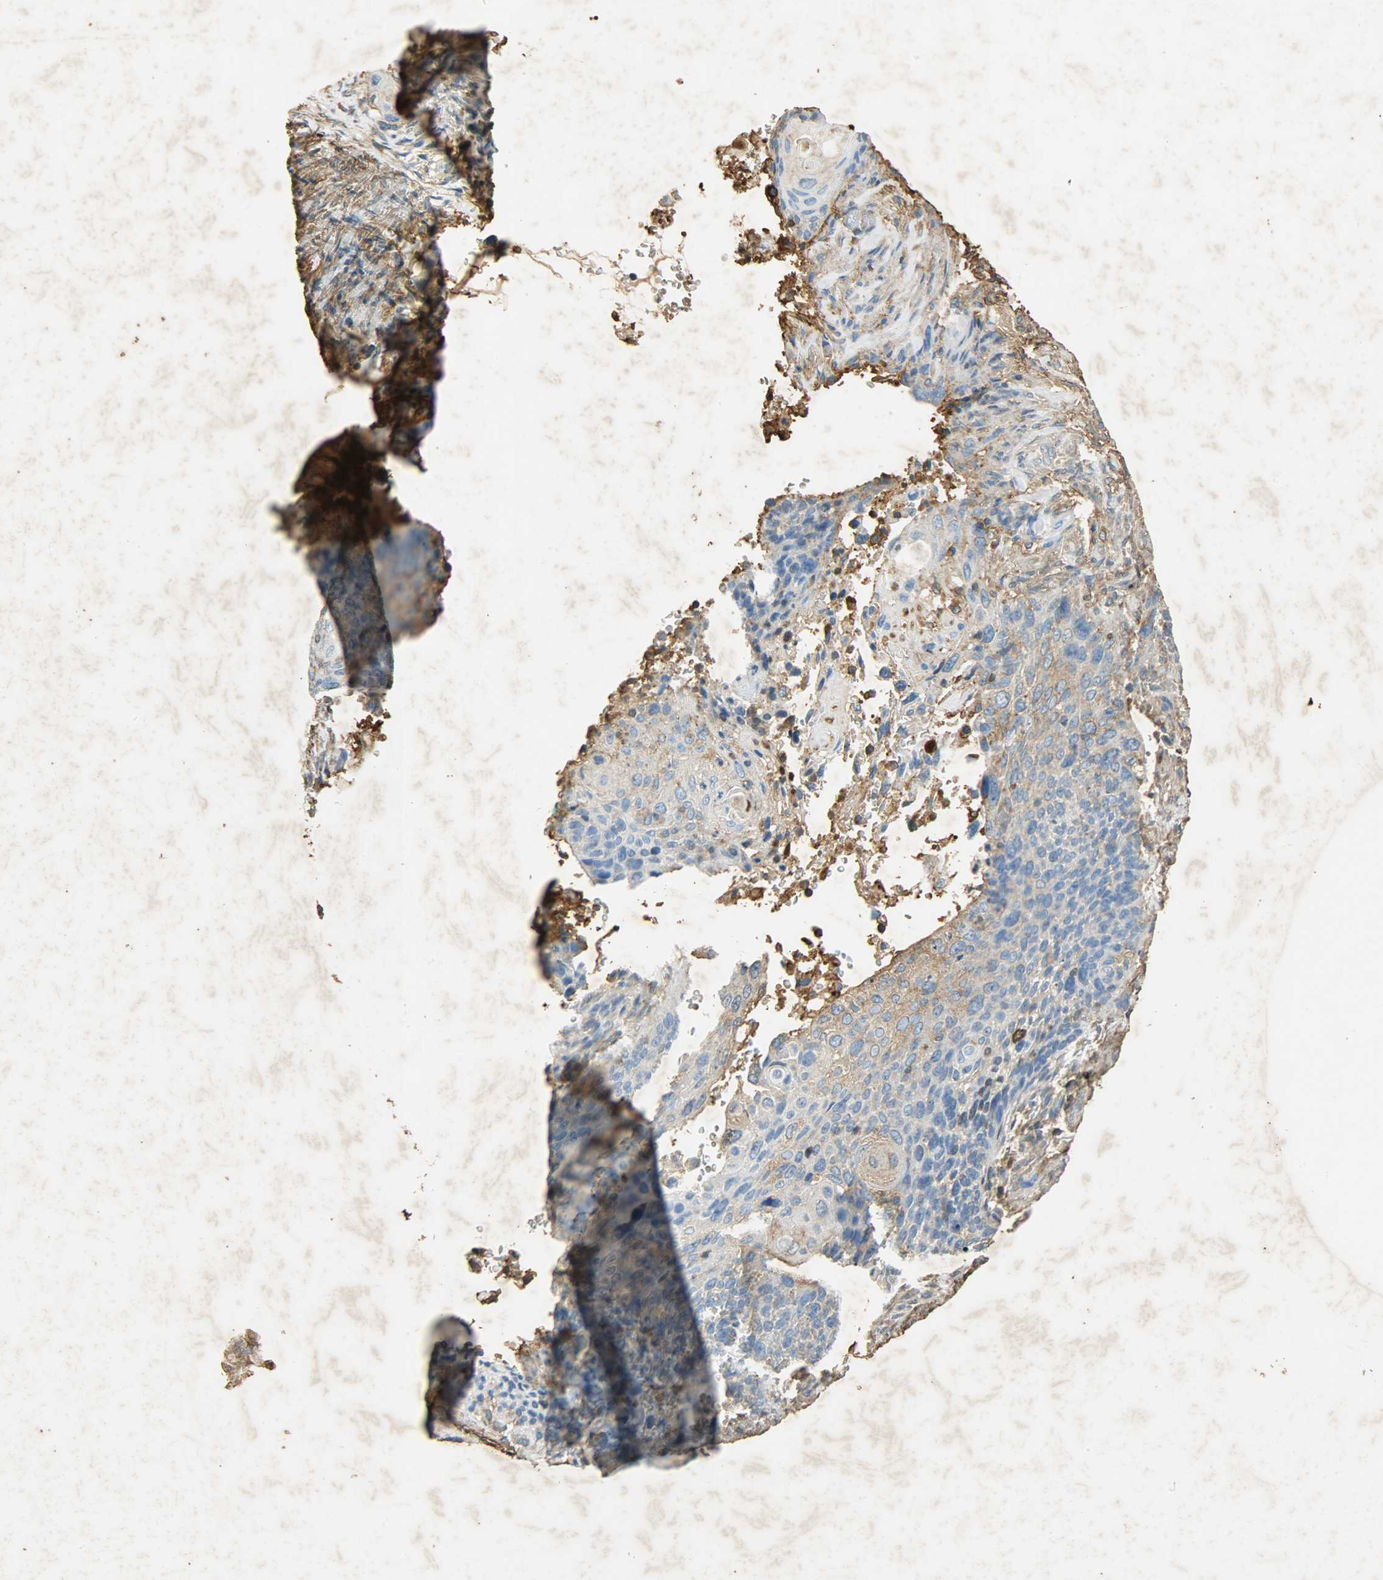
{"staining": {"intensity": "weak", "quantity": "25%-75%", "location": "cytoplasmic/membranous"}, "tissue": "cervical cancer", "cell_type": "Tumor cells", "image_type": "cancer", "snomed": [{"axis": "morphology", "description": "Squamous cell carcinoma, NOS"}, {"axis": "topography", "description": "Cervix"}], "caption": "Squamous cell carcinoma (cervical) tissue reveals weak cytoplasmic/membranous staining in about 25%-75% of tumor cells (brown staining indicates protein expression, while blue staining denotes nuclei).", "gene": "ANXA6", "patient": {"sex": "female", "age": 33}}